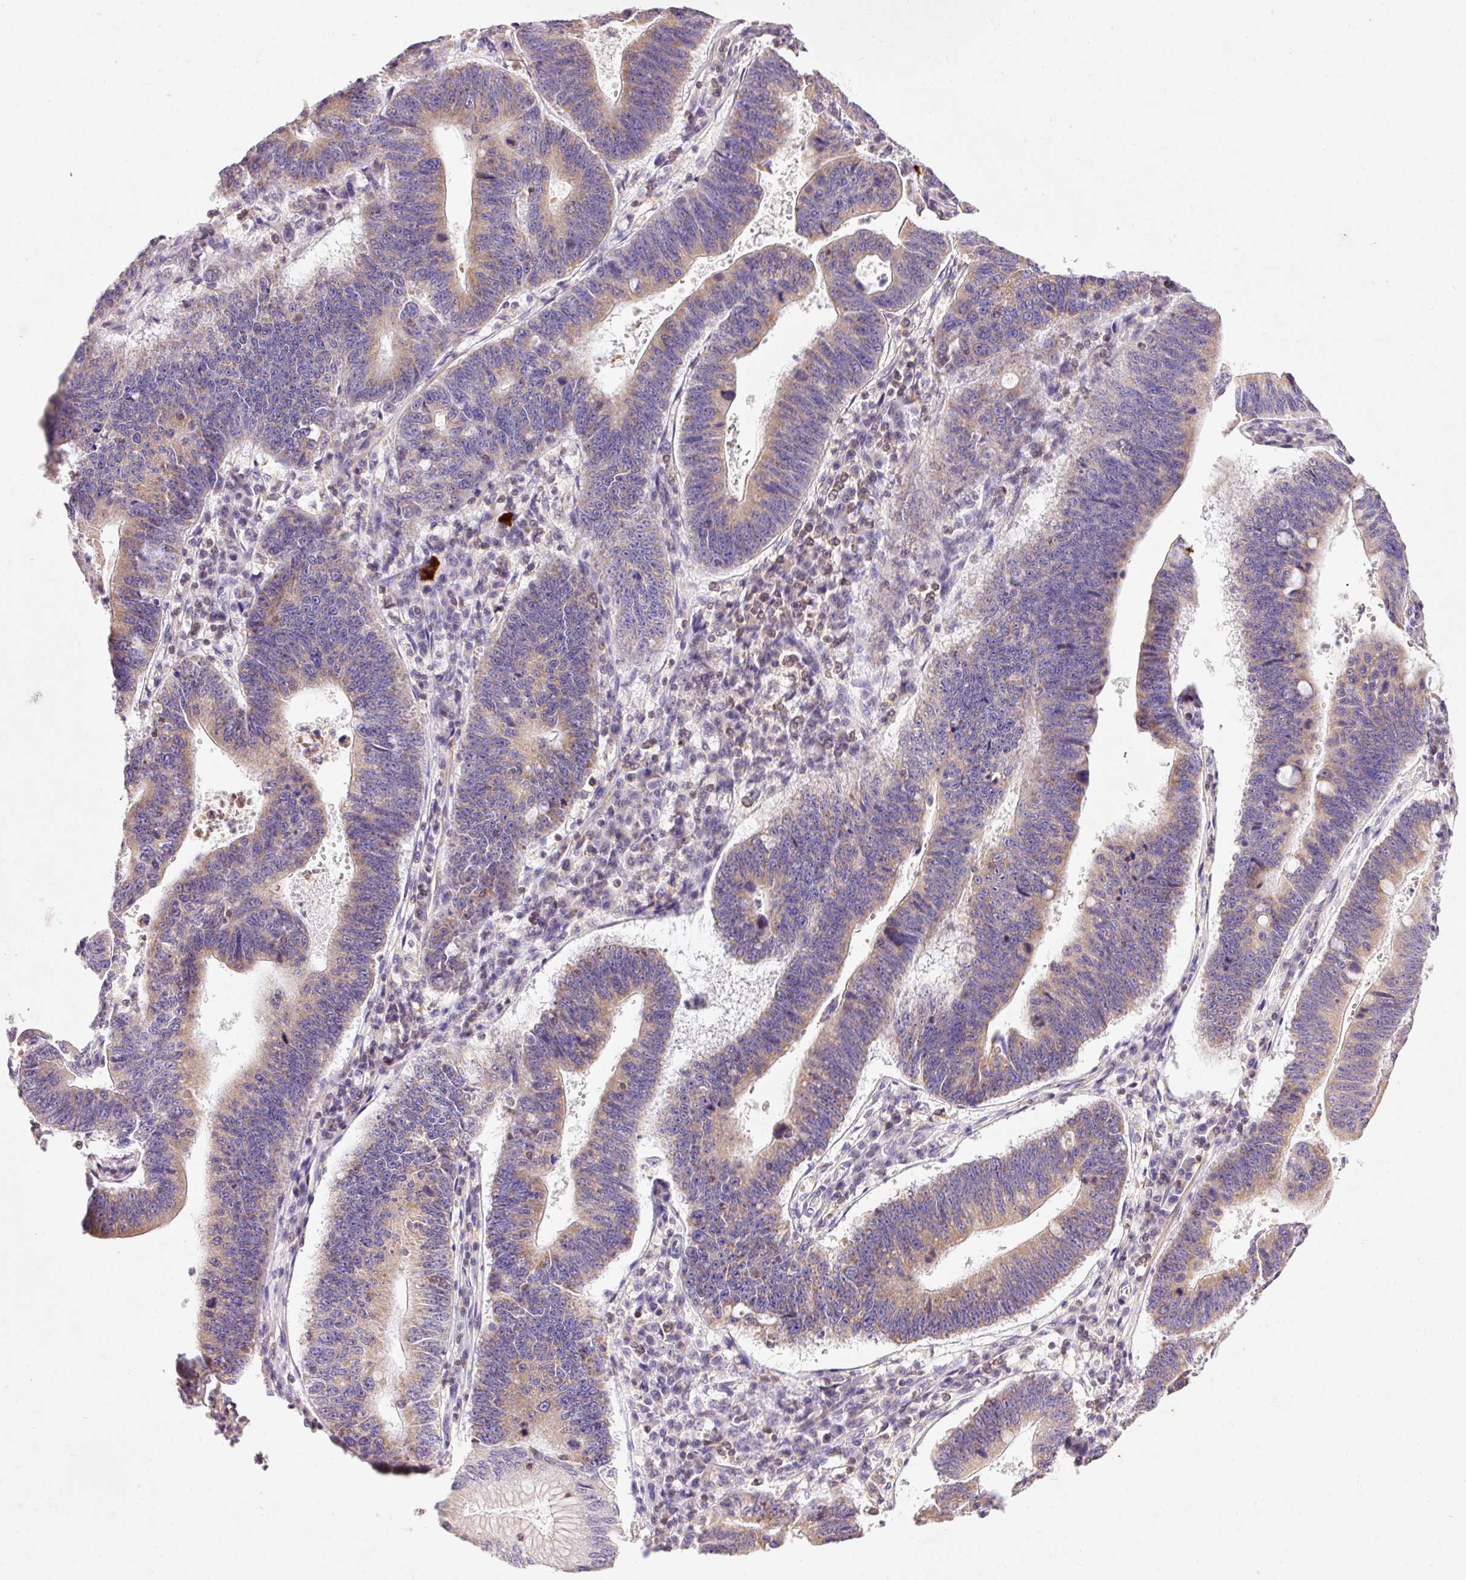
{"staining": {"intensity": "weak", "quantity": ">75%", "location": "cytoplasmic/membranous"}, "tissue": "stomach cancer", "cell_type": "Tumor cells", "image_type": "cancer", "snomed": [{"axis": "morphology", "description": "Adenocarcinoma, NOS"}, {"axis": "topography", "description": "Stomach"}], "caption": "Adenocarcinoma (stomach) stained with immunohistochemistry (IHC) reveals weak cytoplasmic/membranous positivity in about >75% of tumor cells.", "gene": "IMMT", "patient": {"sex": "male", "age": 59}}